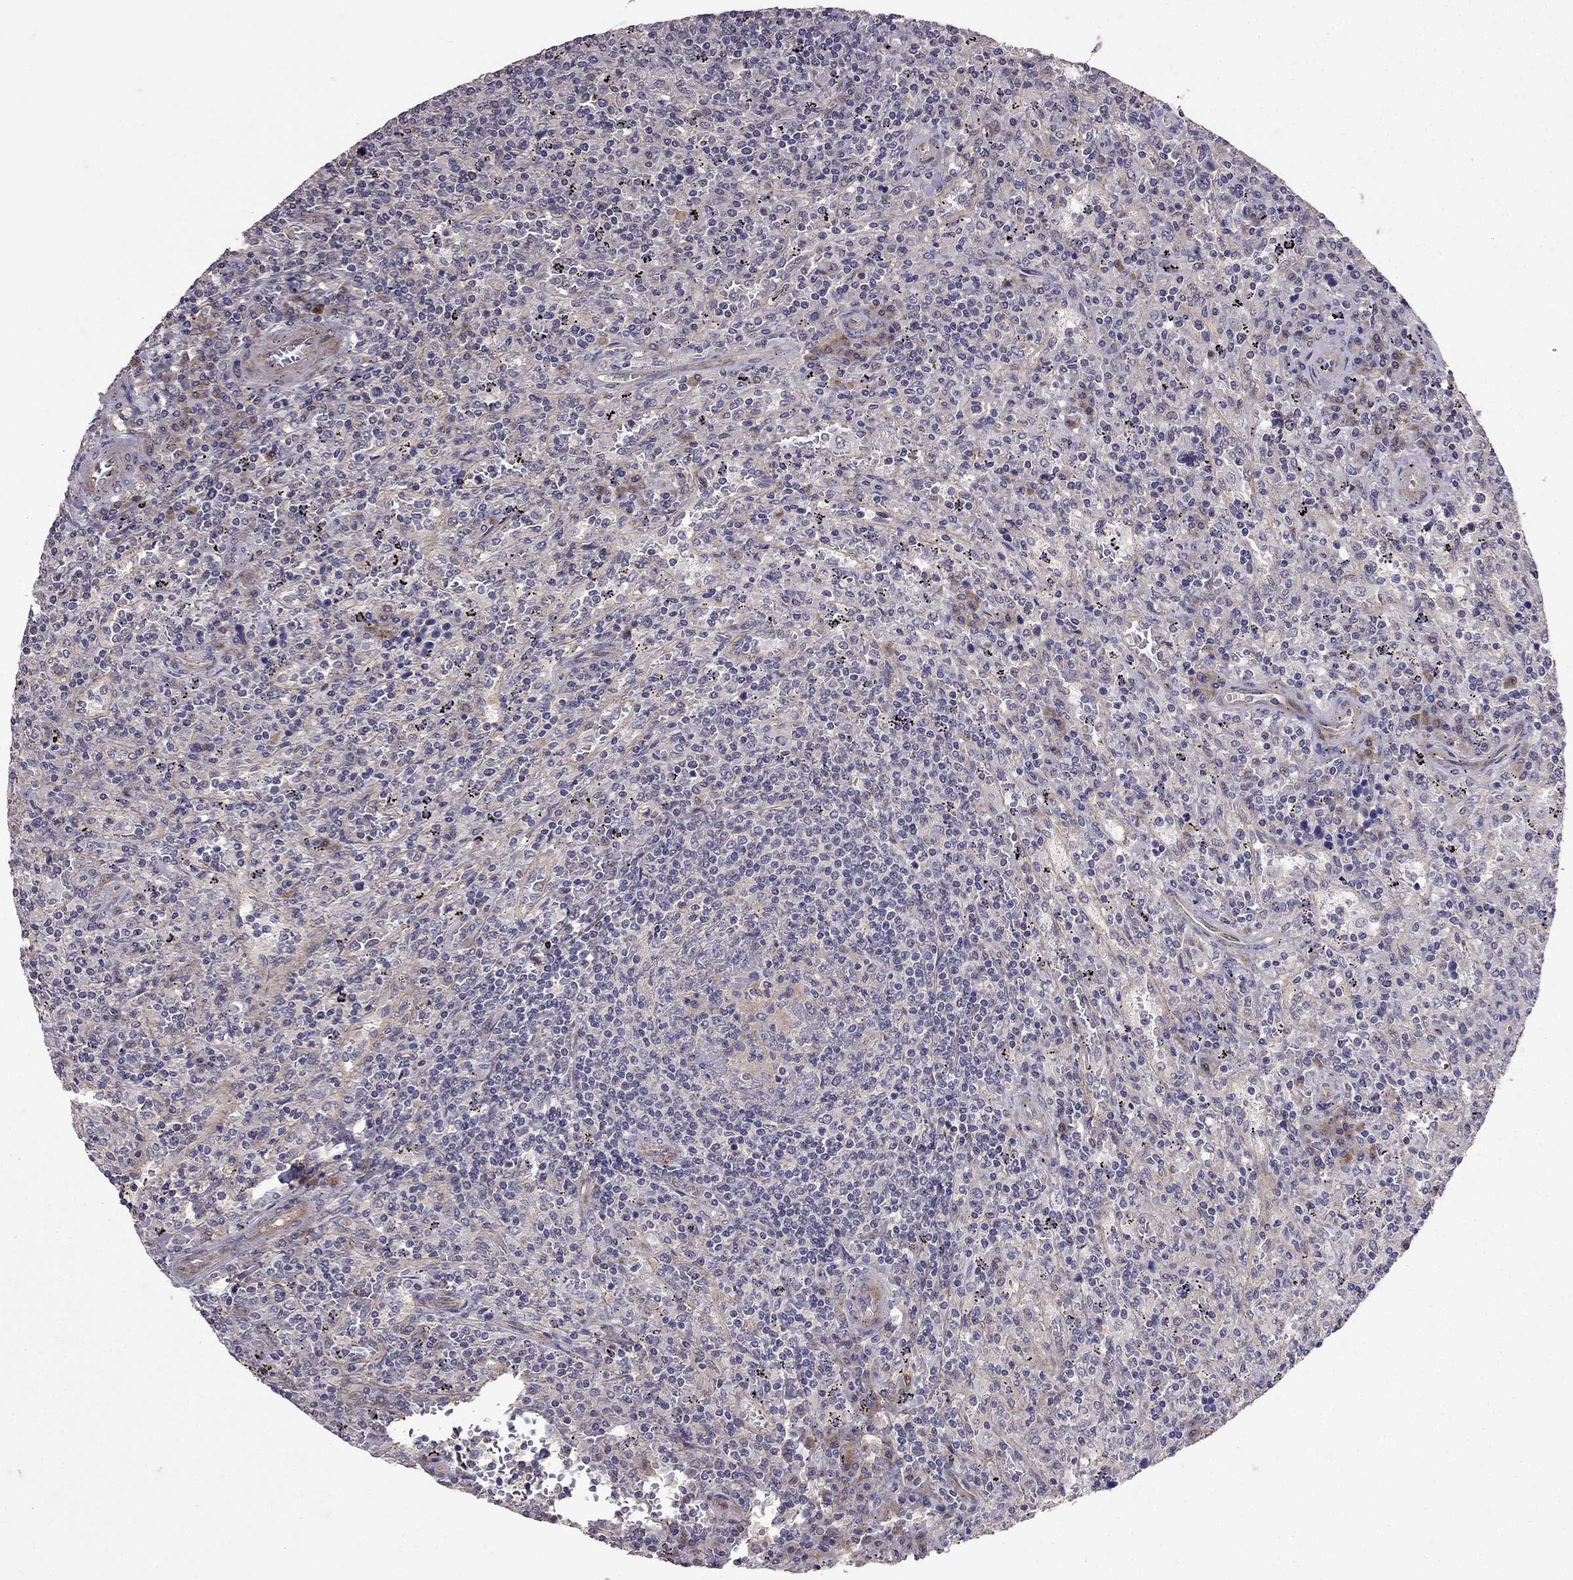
{"staining": {"intensity": "negative", "quantity": "none", "location": "none"}, "tissue": "lymphoma", "cell_type": "Tumor cells", "image_type": "cancer", "snomed": [{"axis": "morphology", "description": "Malignant lymphoma, non-Hodgkin's type, Low grade"}, {"axis": "topography", "description": "Spleen"}], "caption": "Tumor cells show no significant protein positivity in malignant lymphoma, non-Hodgkin's type (low-grade).", "gene": "RASIP1", "patient": {"sex": "male", "age": 62}}